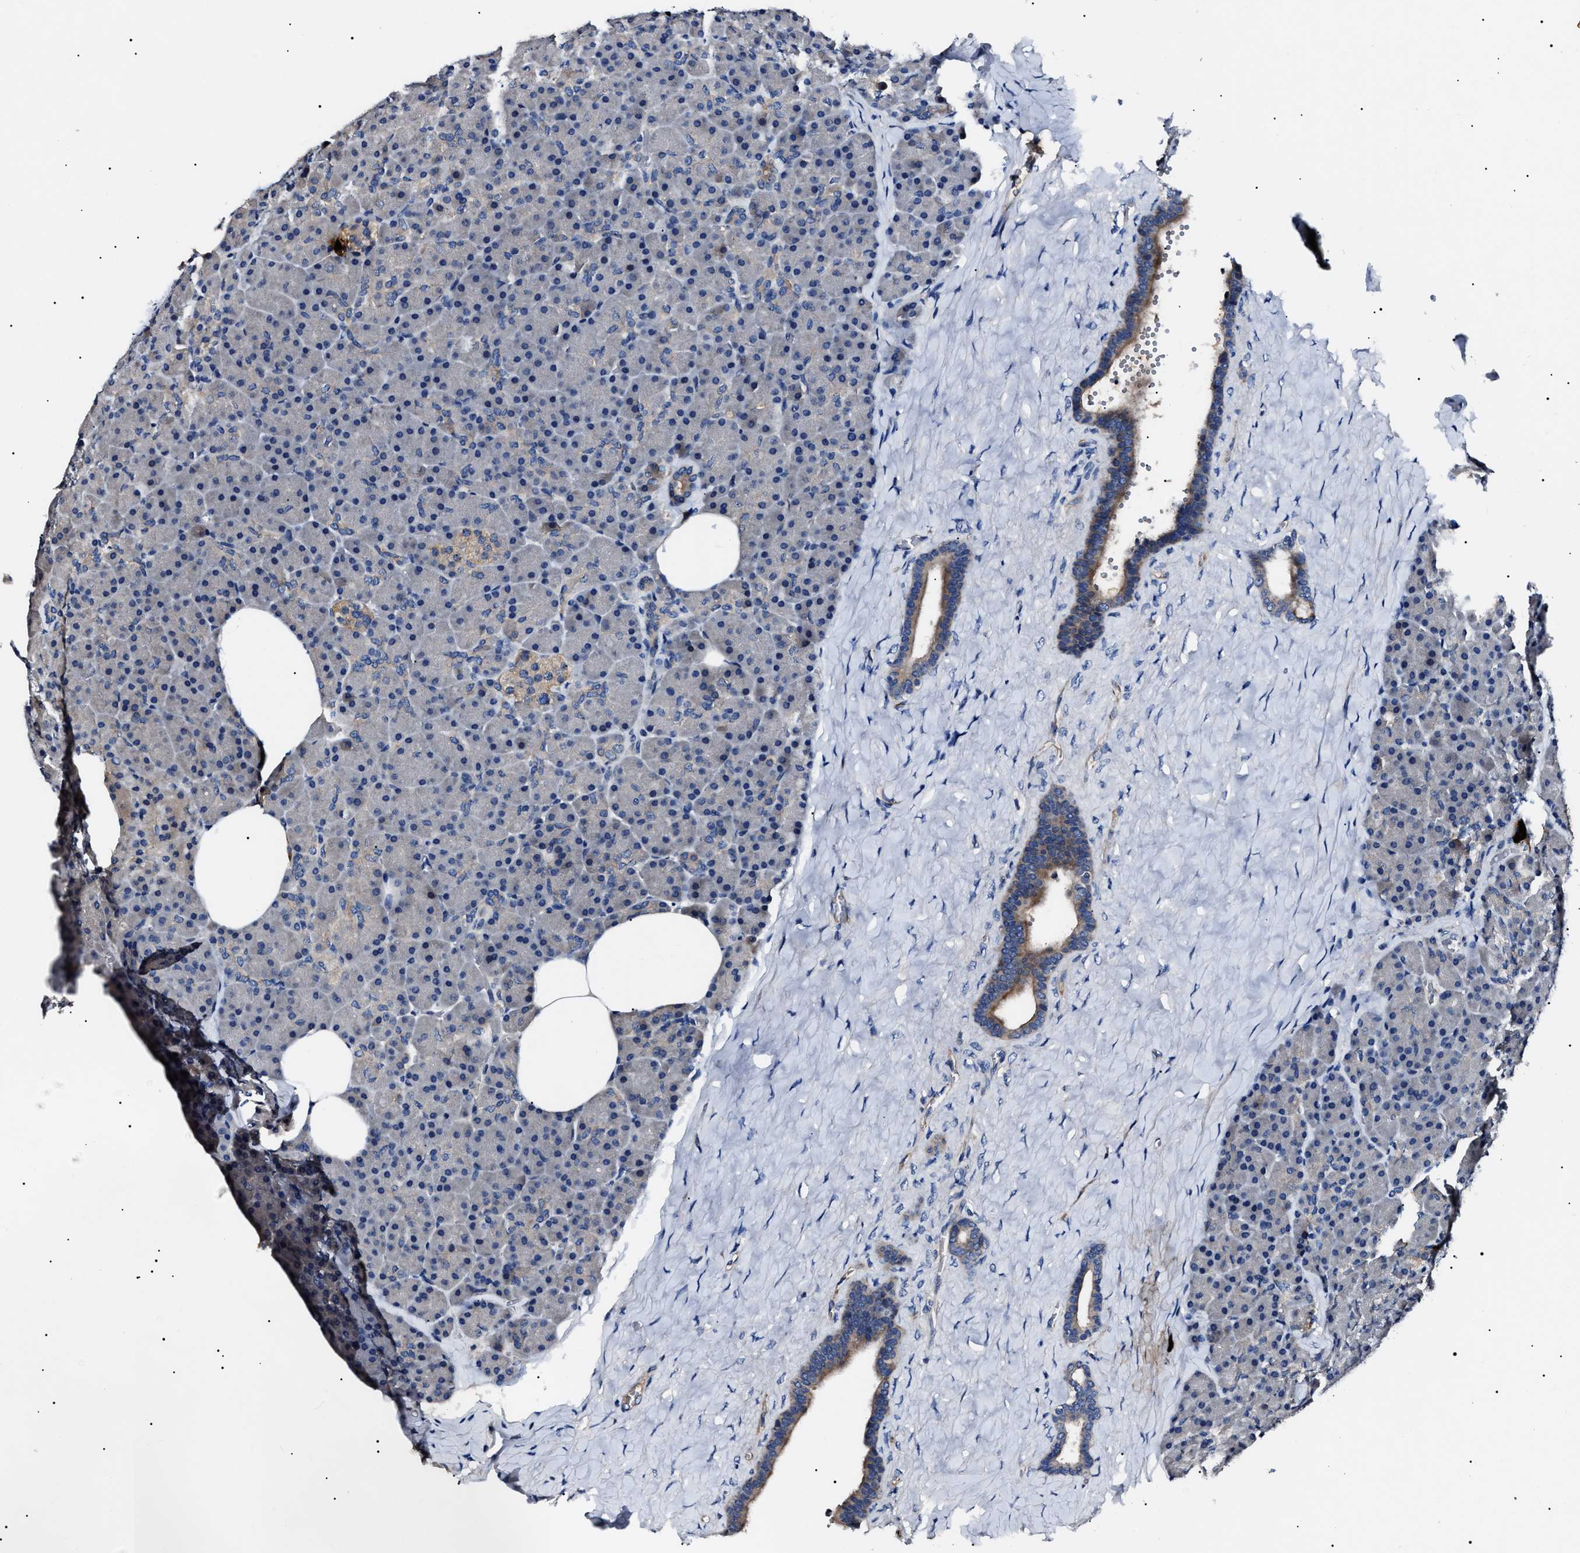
{"staining": {"intensity": "negative", "quantity": "none", "location": "none"}, "tissue": "pancreas", "cell_type": "Exocrine glandular cells", "image_type": "normal", "snomed": [{"axis": "morphology", "description": "Normal tissue, NOS"}, {"axis": "morphology", "description": "Carcinoid, malignant, NOS"}, {"axis": "topography", "description": "Pancreas"}], "caption": "IHC photomicrograph of unremarkable pancreas: pancreas stained with DAB (3,3'-diaminobenzidine) reveals no significant protein positivity in exocrine glandular cells.", "gene": "IFT81", "patient": {"sex": "female", "age": 35}}